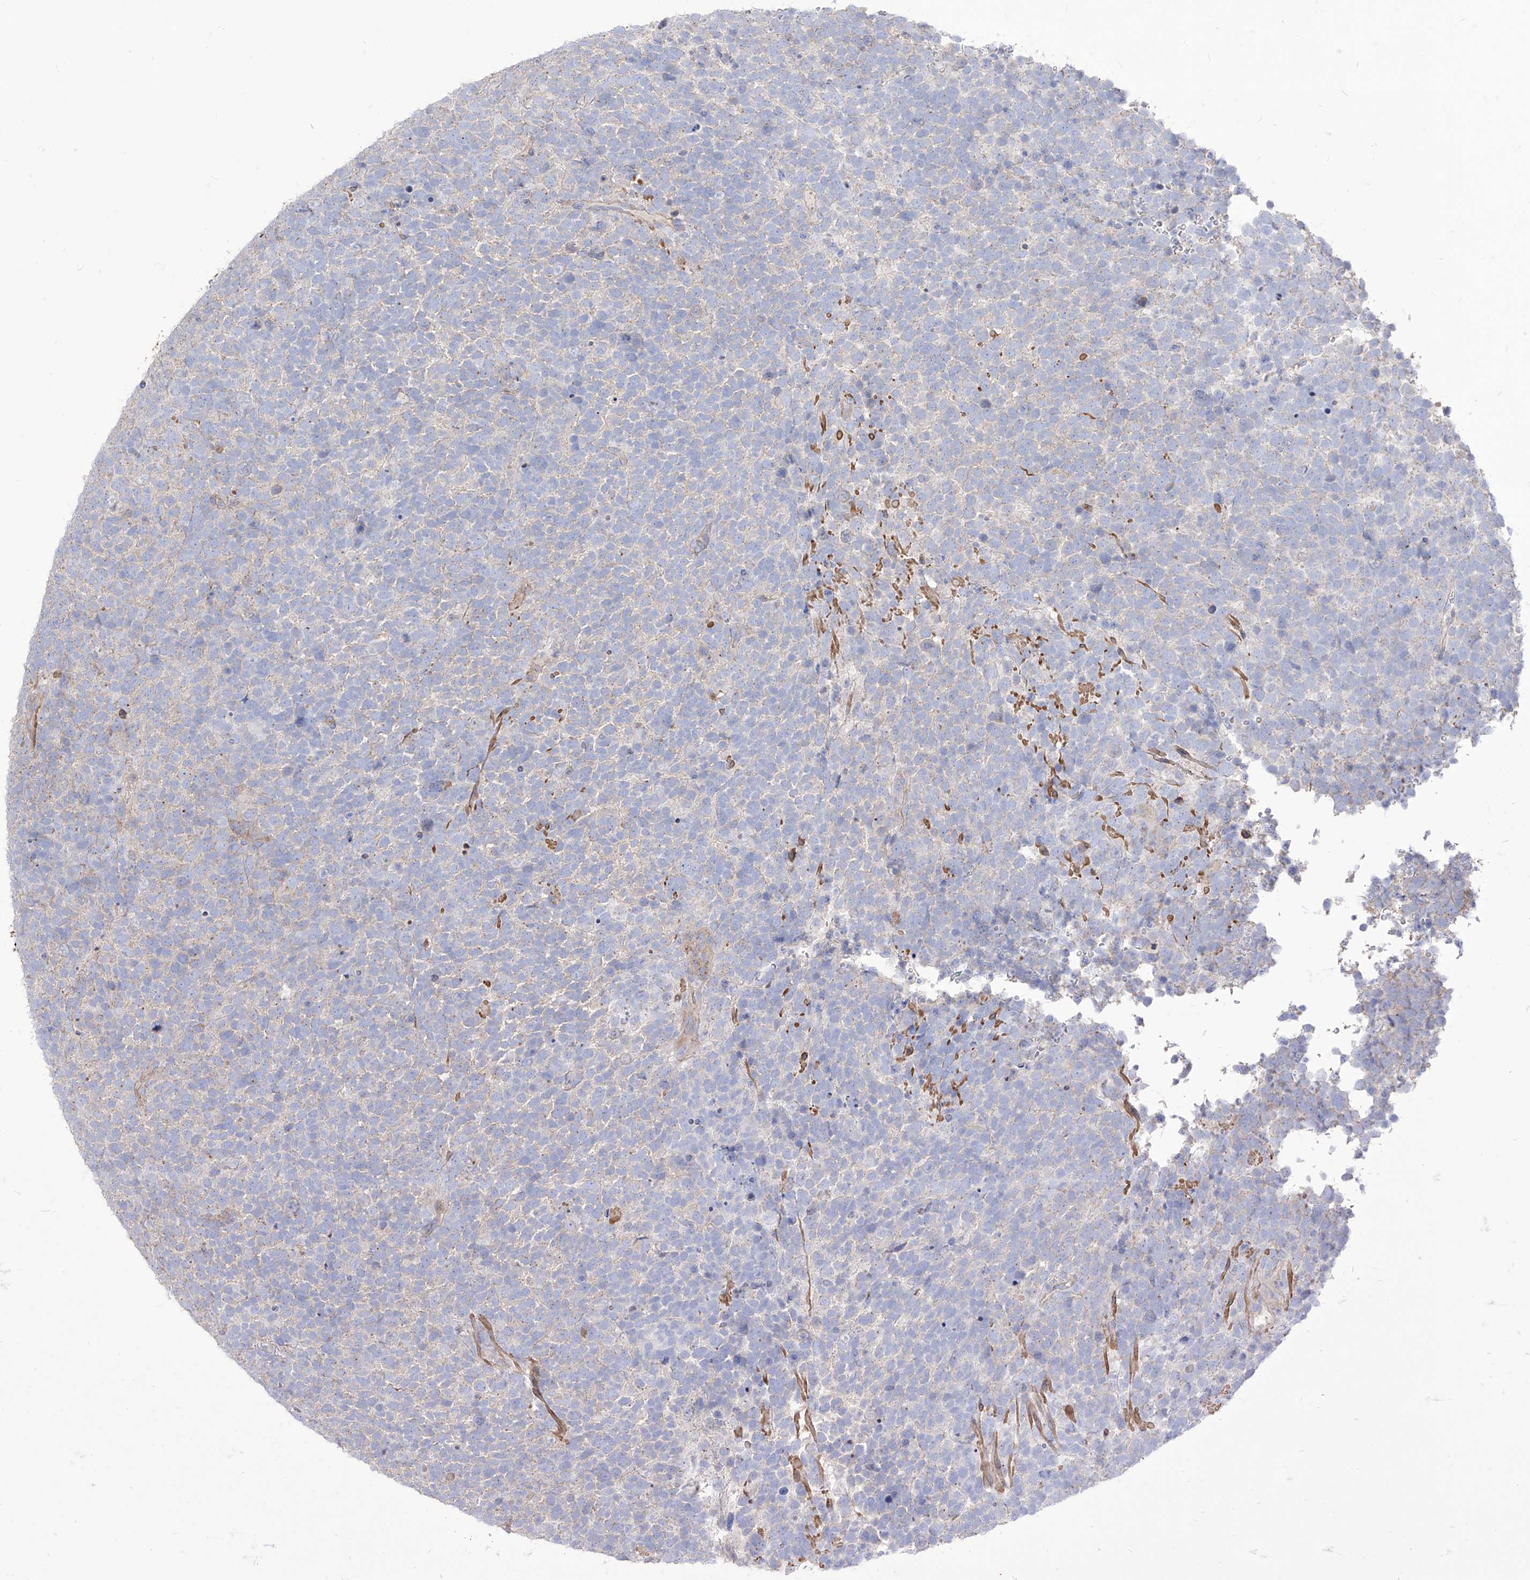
{"staining": {"intensity": "negative", "quantity": "none", "location": "none"}, "tissue": "urothelial cancer", "cell_type": "Tumor cells", "image_type": "cancer", "snomed": [{"axis": "morphology", "description": "Urothelial carcinoma, High grade"}, {"axis": "topography", "description": "Urinary bladder"}], "caption": "Urothelial carcinoma (high-grade) was stained to show a protein in brown. There is no significant positivity in tumor cells. The staining is performed using DAB brown chromogen with nuclei counter-stained in using hematoxylin.", "gene": "C1orf74", "patient": {"sex": "female", "age": 82}}